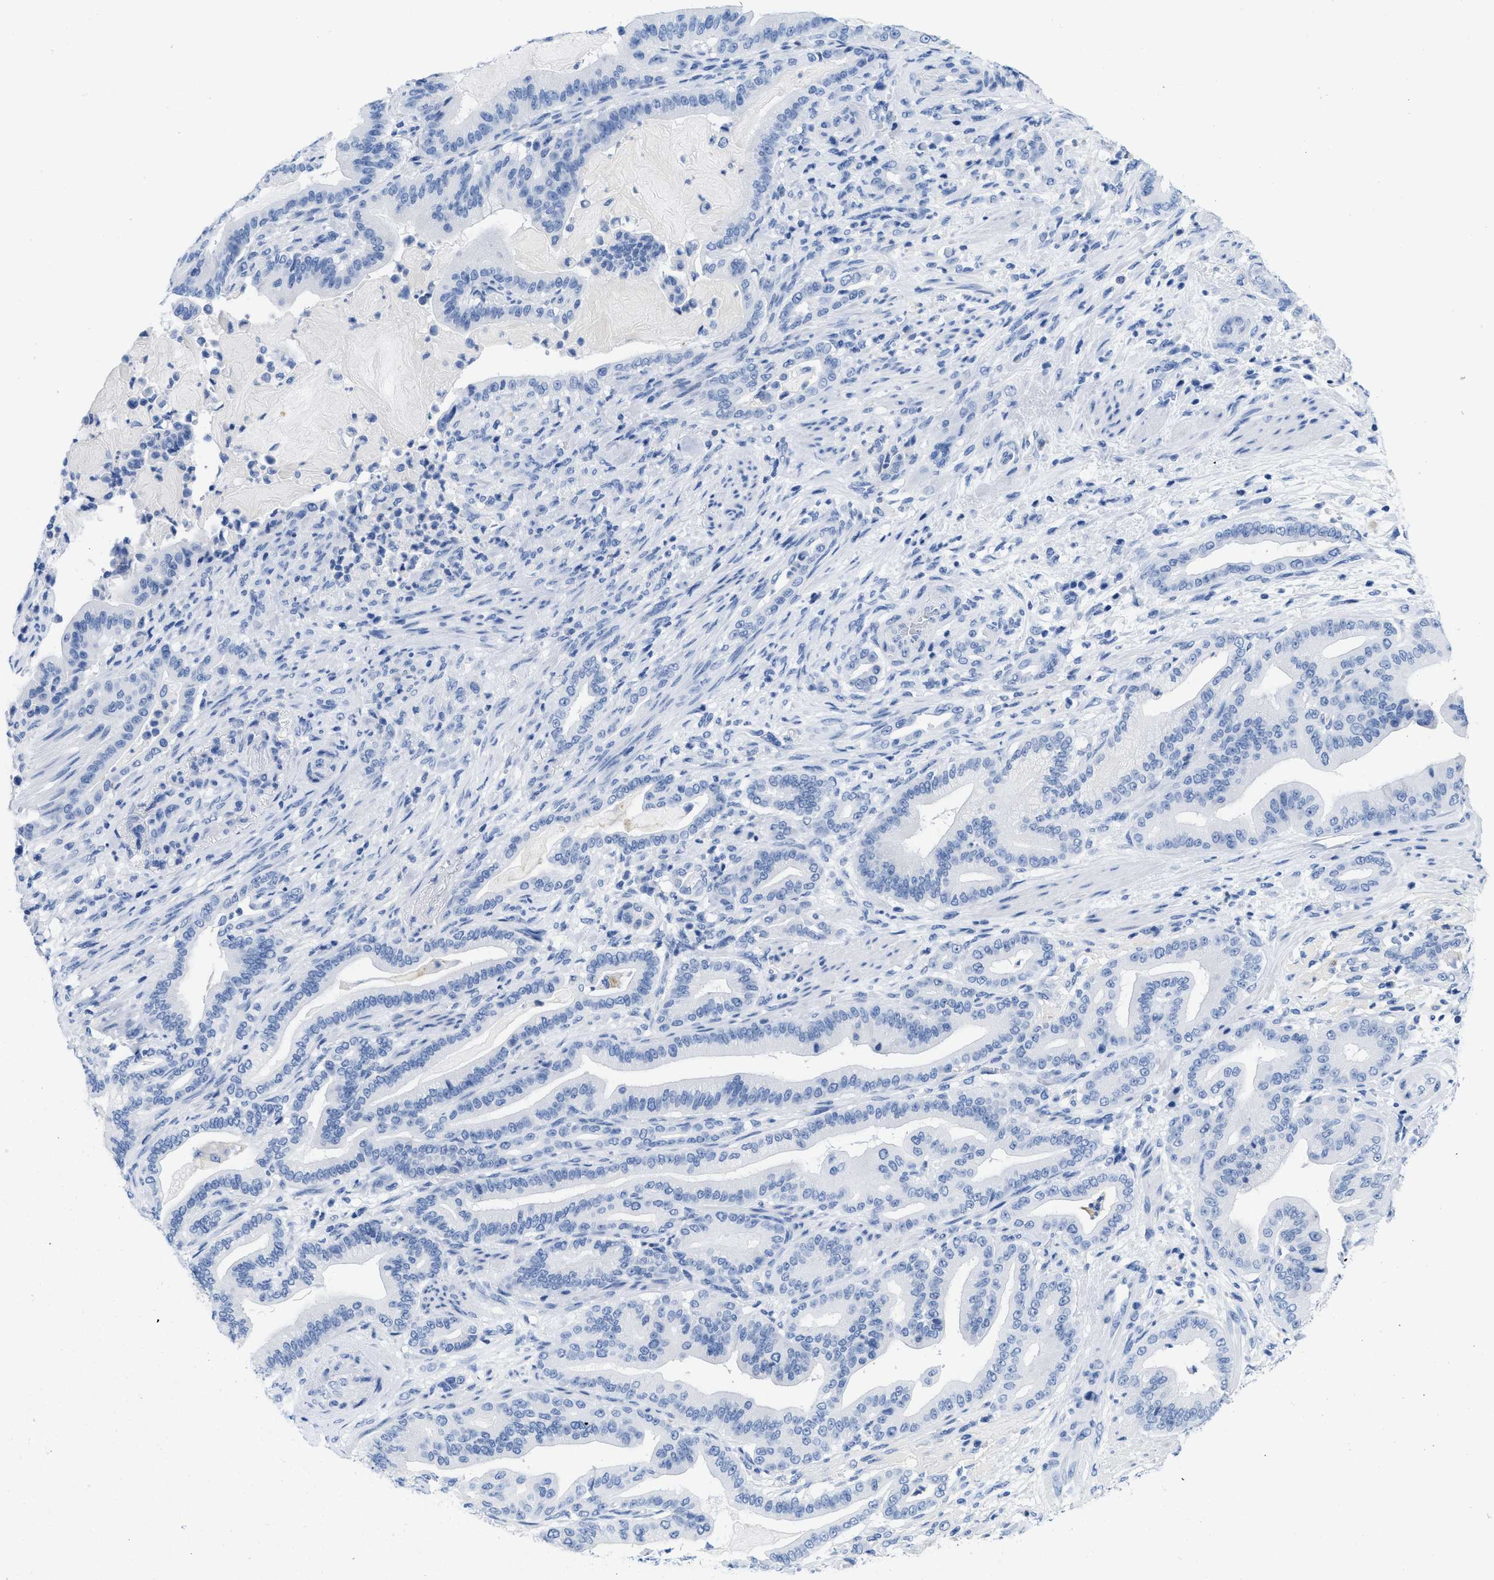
{"staining": {"intensity": "negative", "quantity": "none", "location": "none"}, "tissue": "pancreatic cancer", "cell_type": "Tumor cells", "image_type": "cancer", "snomed": [{"axis": "morphology", "description": "Normal tissue, NOS"}, {"axis": "morphology", "description": "Adenocarcinoma, NOS"}, {"axis": "topography", "description": "Pancreas"}], "caption": "IHC photomicrograph of neoplastic tissue: human pancreatic cancer (adenocarcinoma) stained with DAB (3,3'-diaminobenzidine) reveals no significant protein staining in tumor cells. (Immunohistochemistry (ihc), brightfield microscopy, high magnification).", "gene": "CR1", "patient": {"sex": "male", "age": 63}}